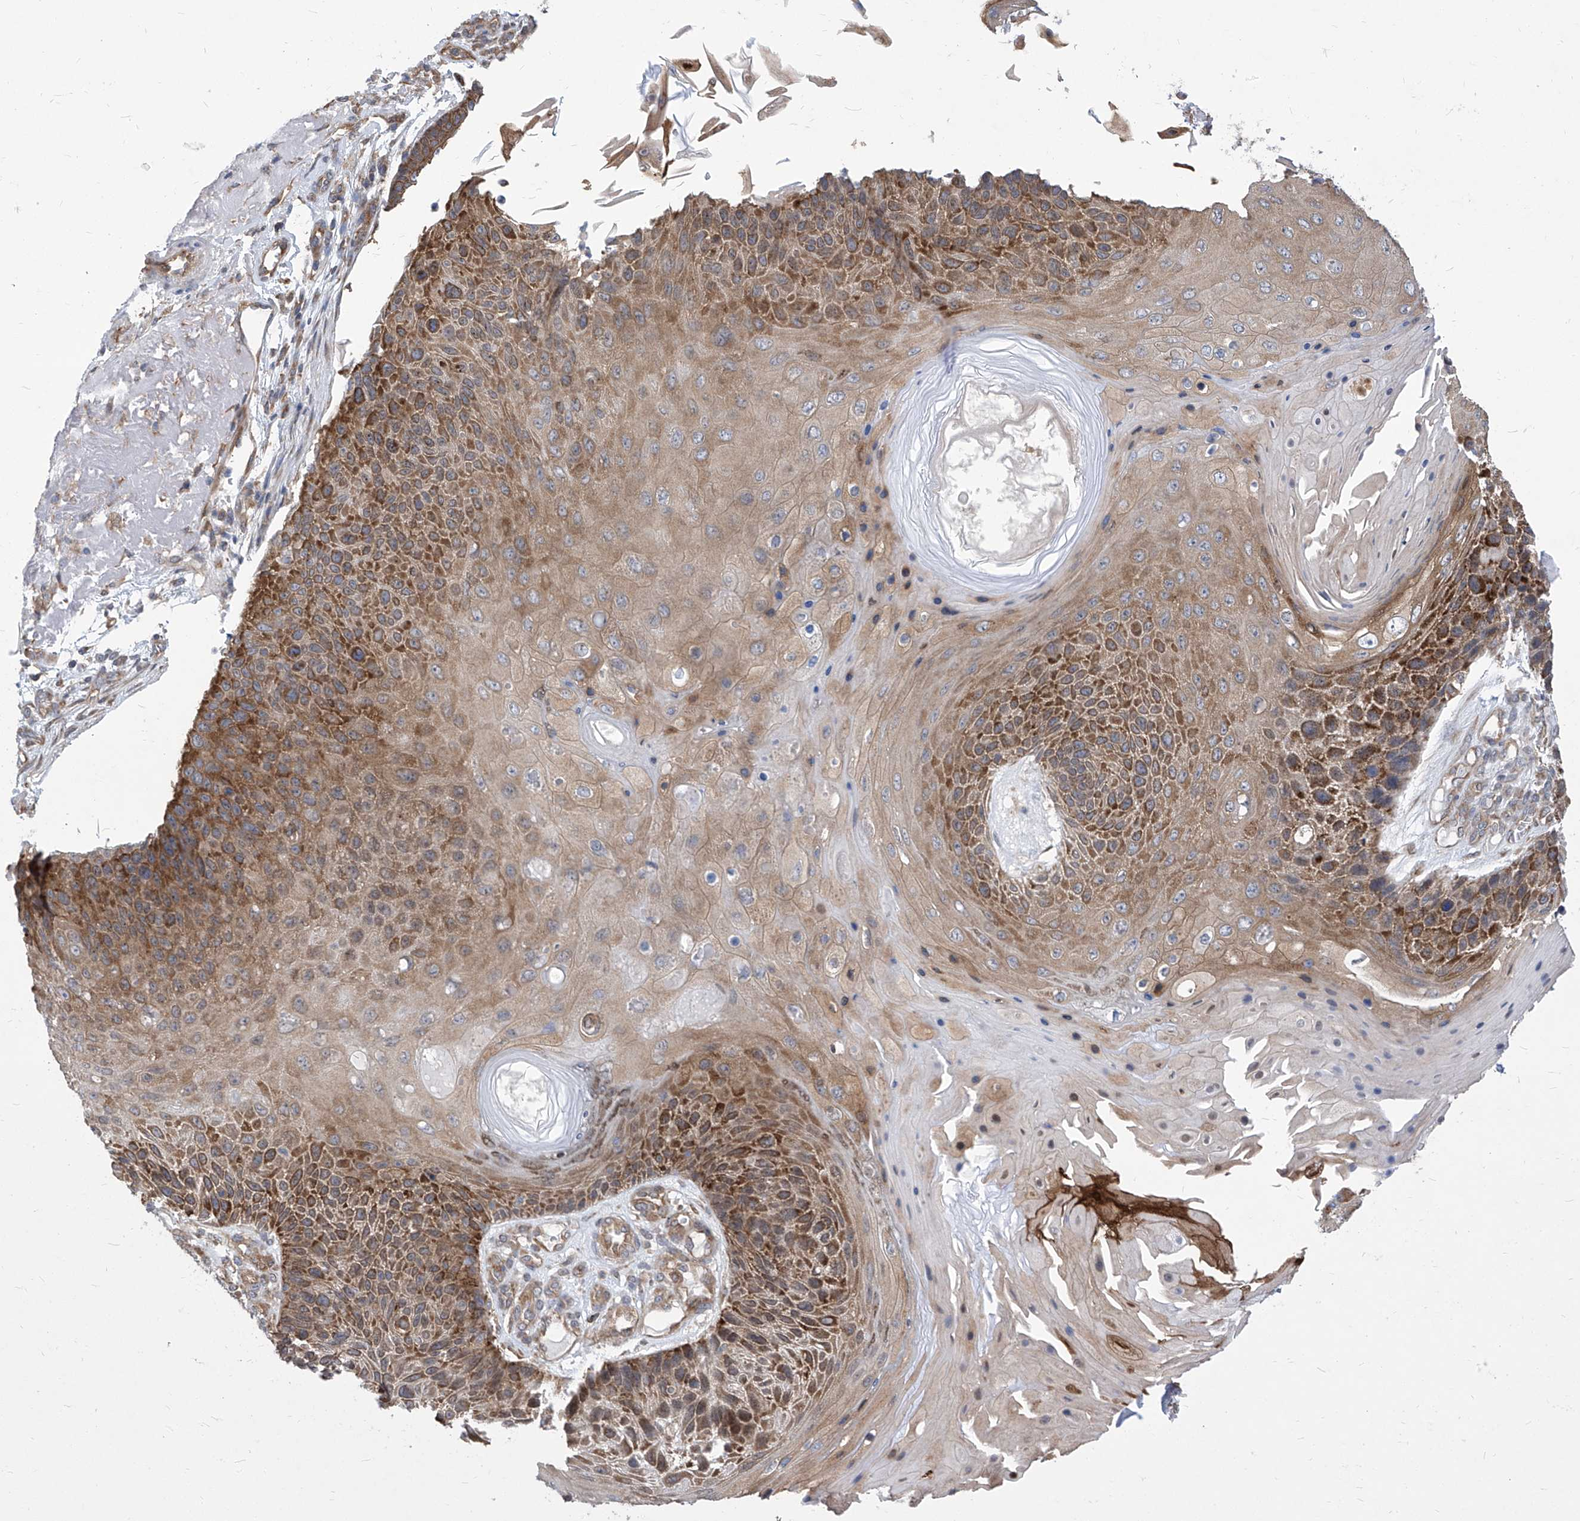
{"staining": {"intensity": "moderate", "quantity": ">75%", "location": "cytoplasmic/membranous"}, "tissue": "skin cancer", "cell_type": "Tumor cells", "image_type": "cancer", "snomed": [{"axis": "morphology", "description": "Squamous cell carcinoma, NOS"}, {"axis": "topography", "description": "Skin"}], "caption": "There is medium levels of moderate cytoplasmic/membranous positivity in tumor cells of skin squamous cell carcinoma, as demonstrated by immunohistochemical staining (brown color).", "gene": "EIF3M", "patient": {"sex": "female", "age": 88}}